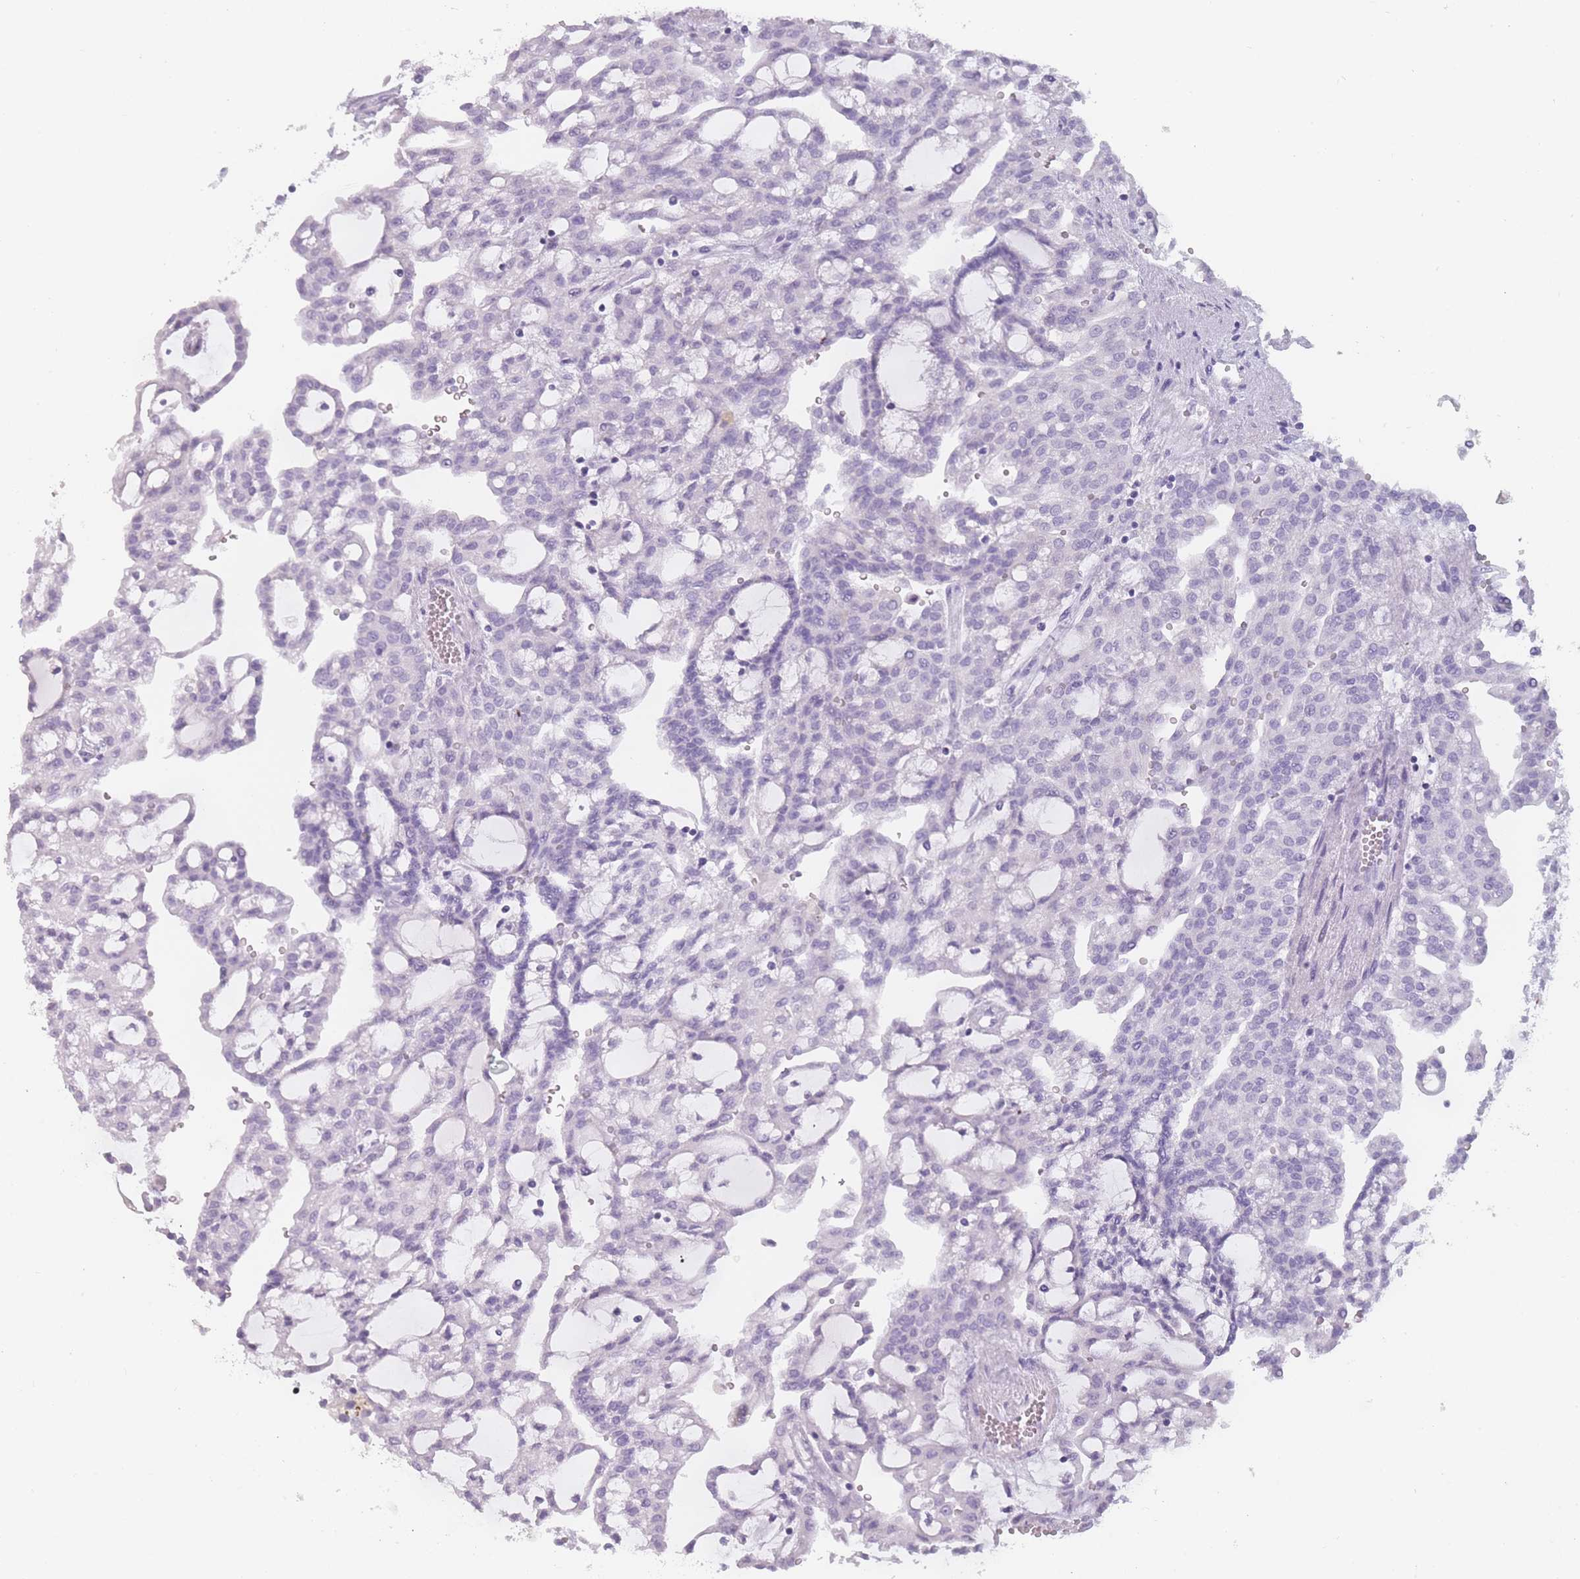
{"staining": {"intensity": "negative", "quantity": "none", "location": "none"}, "tissue": "renal cancer", "cell_type": "Tumor cells", "image_type": "cancer", "snomed": [{"axis": "morphology", "description": "Adenocarcinoma, NOS"}, {"axis": "topography", "description": "Kidney"}], "caption": "Human renal cancer stained for a protein using immunohistochemistry (IHC) exhibits no staining in tumor cells.", "gene": "PPFIA3", "patient": {"sex": "male", "age": 63}}